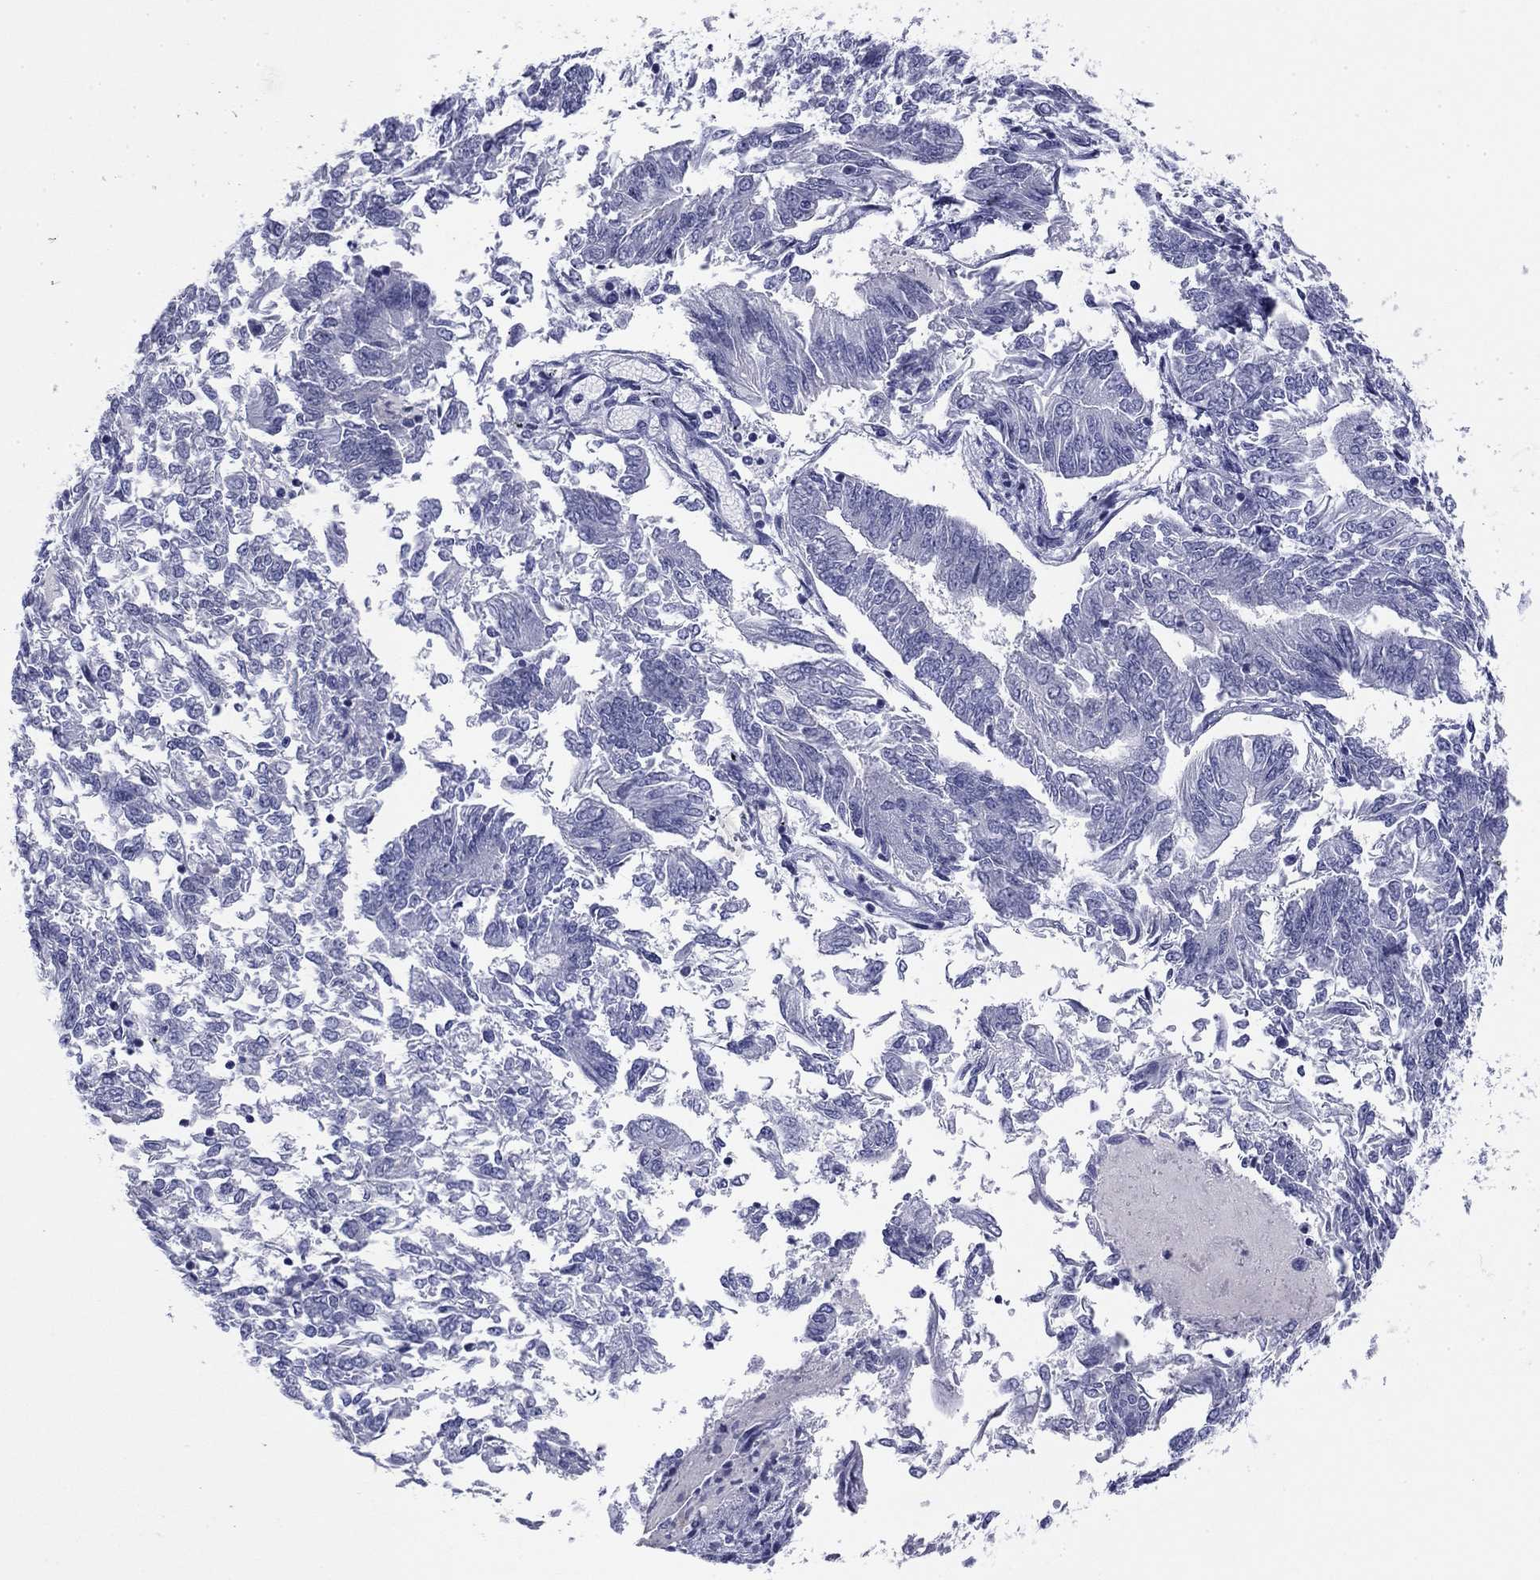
{"staining": {"intensity": "negative", "quantity": "none", "location": "none"}, "tissue": "endometrial cancer", "cell_type": "Tumor cells", "image_type": "cancer", "snomed": [{"axis": "morphology", "description": "Adenocarcinoma, NOS"}, {"axis": "topography", "description": "Endometrium"}], "caption": "This is an IHC image of endometrial adenocarcinoma. There is no staining in tumor cells.", "gene": "ABCC2", "patient": {"sex": "female", "age": 58}}